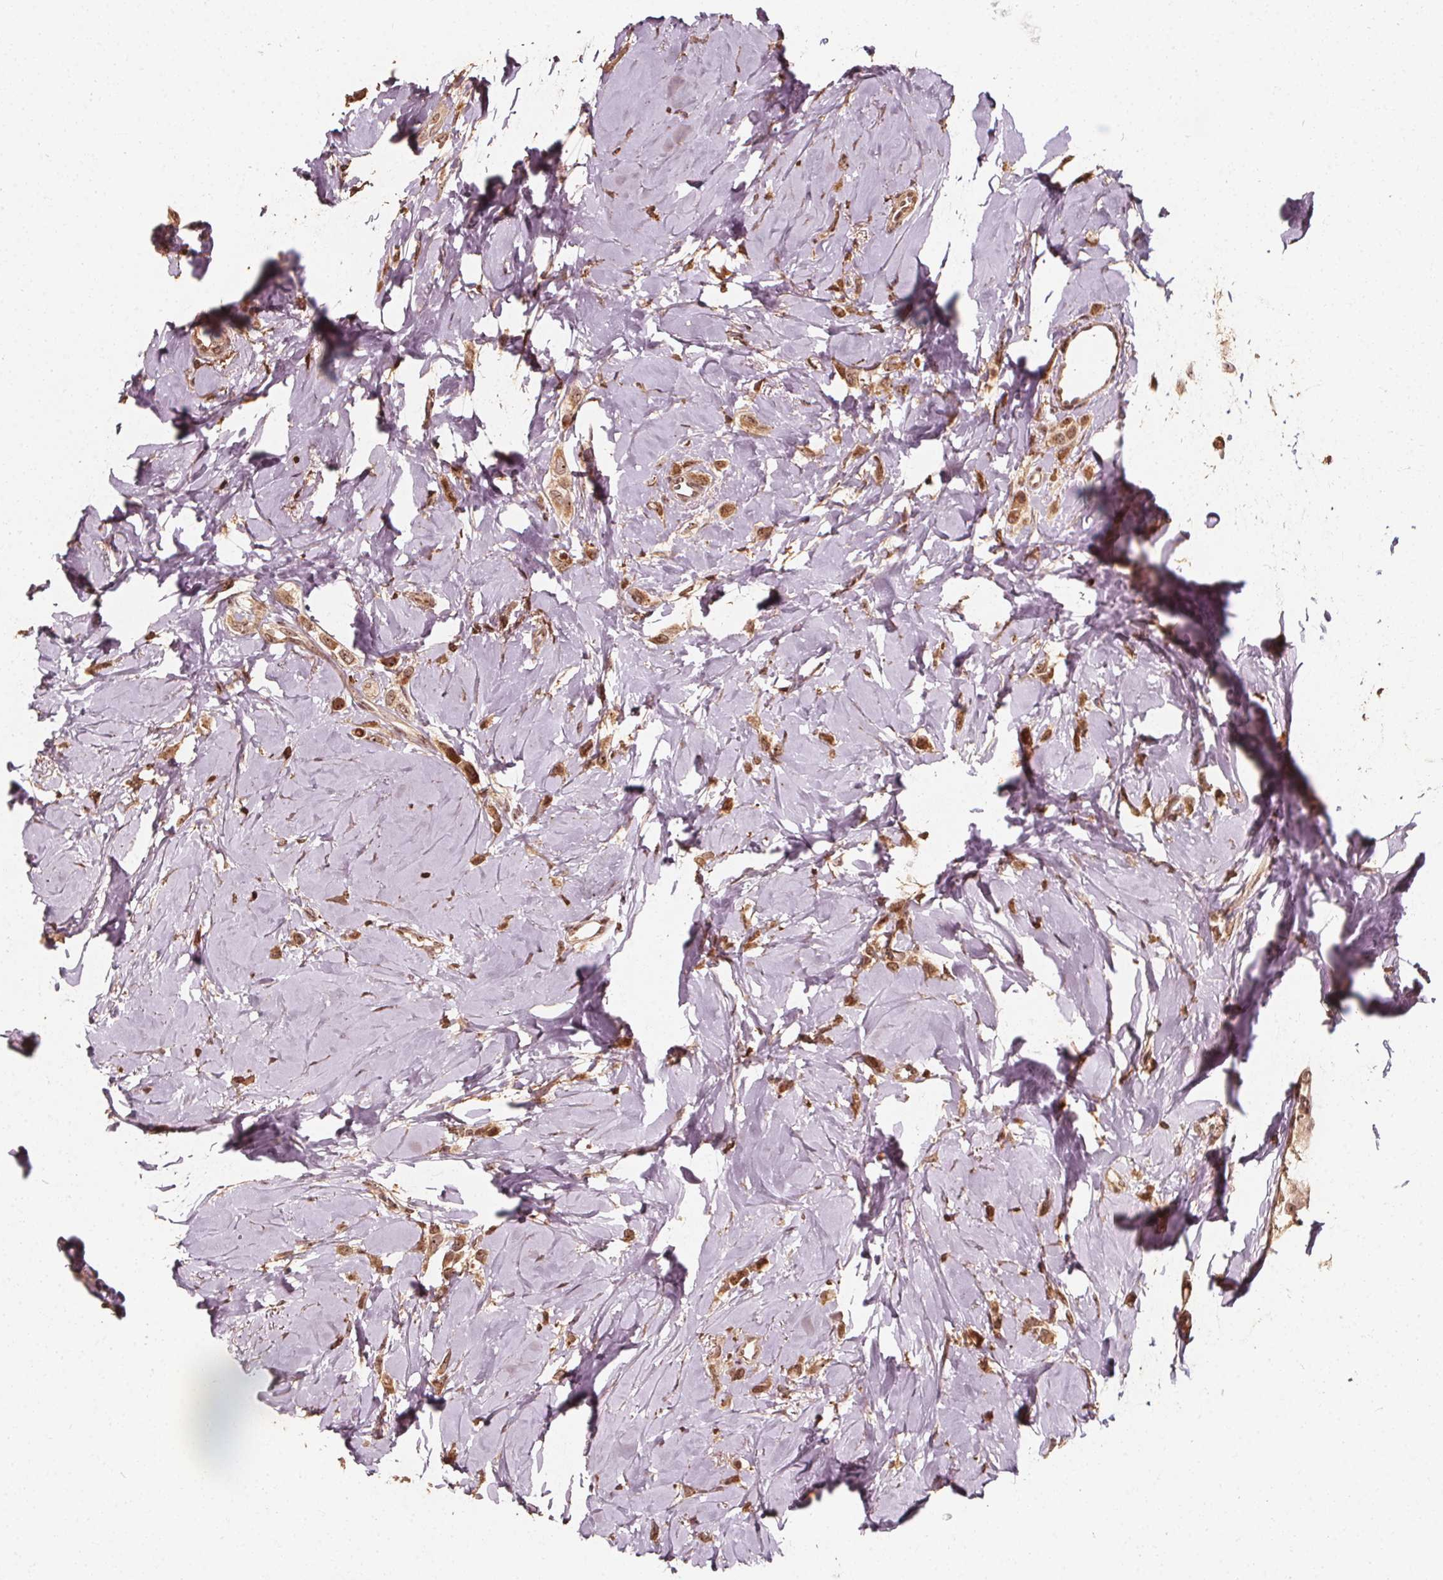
{"staining": {"intensity": "moderate", "quantity": ">75%", "location": "nuclear"}, "tissue": "breast cancer", "cell_type": "Tumor cells", "image_type": "cancer", "snomed": [{"axis": "morphology", "description": "Lobular carcinoma"}, {"axis": "topography", "description": "Breast"}], "caption": "Breast cancer tissue displays moderate nuclear staining in approximately >75% of tumor cells, visualized by immunohistochemistry. Immunohistochemistry stains the protein of interest in brown and the nuclei are stained blue.", "gene": "EXOSC9", "patient": {"sex": "female", "age": 66}}